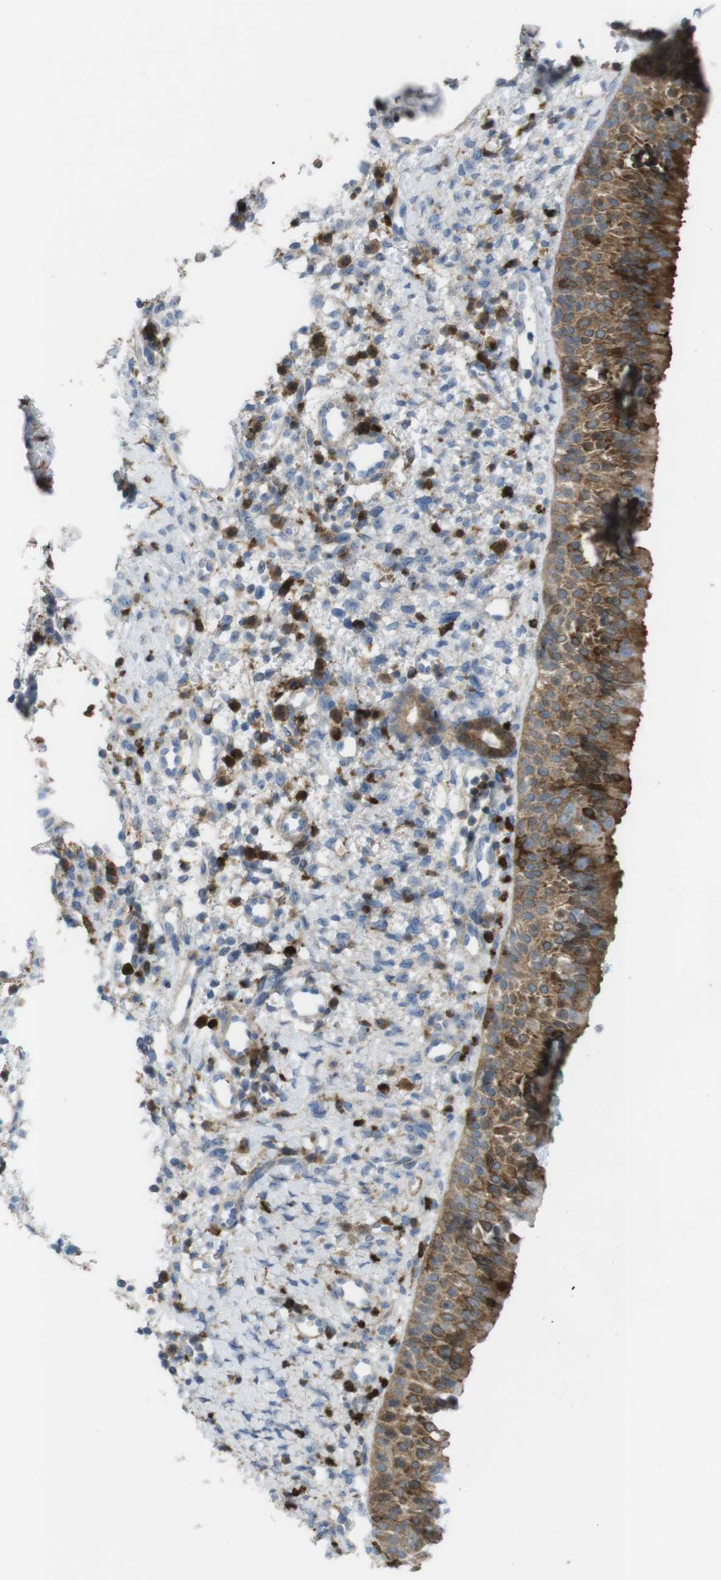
{"staining": {"intensity": "moderate", "quantity": ">75%", "location": "cytoplasmic/membranous"}, "tissue": "nasopharynx", "cell_type": "Respiratory epithelial cells", "image_type": "normal", "snomed": [{"axis": "morphology", "description": "Normal tissue, NOS"}, {"axis": "topography", "description": "Nasopharynx"}], "caption": "Brown immunohistochemical staining in unremarkable nasopharynx displays moderate cytoplasmic/membranous expression in approximately >75% of respiratory epithelial cells. (Brightfield microscopy of DAB IHC at high magnification).", "gene": "PRKCD", "patient": {"sex": "male", "age": 22}}